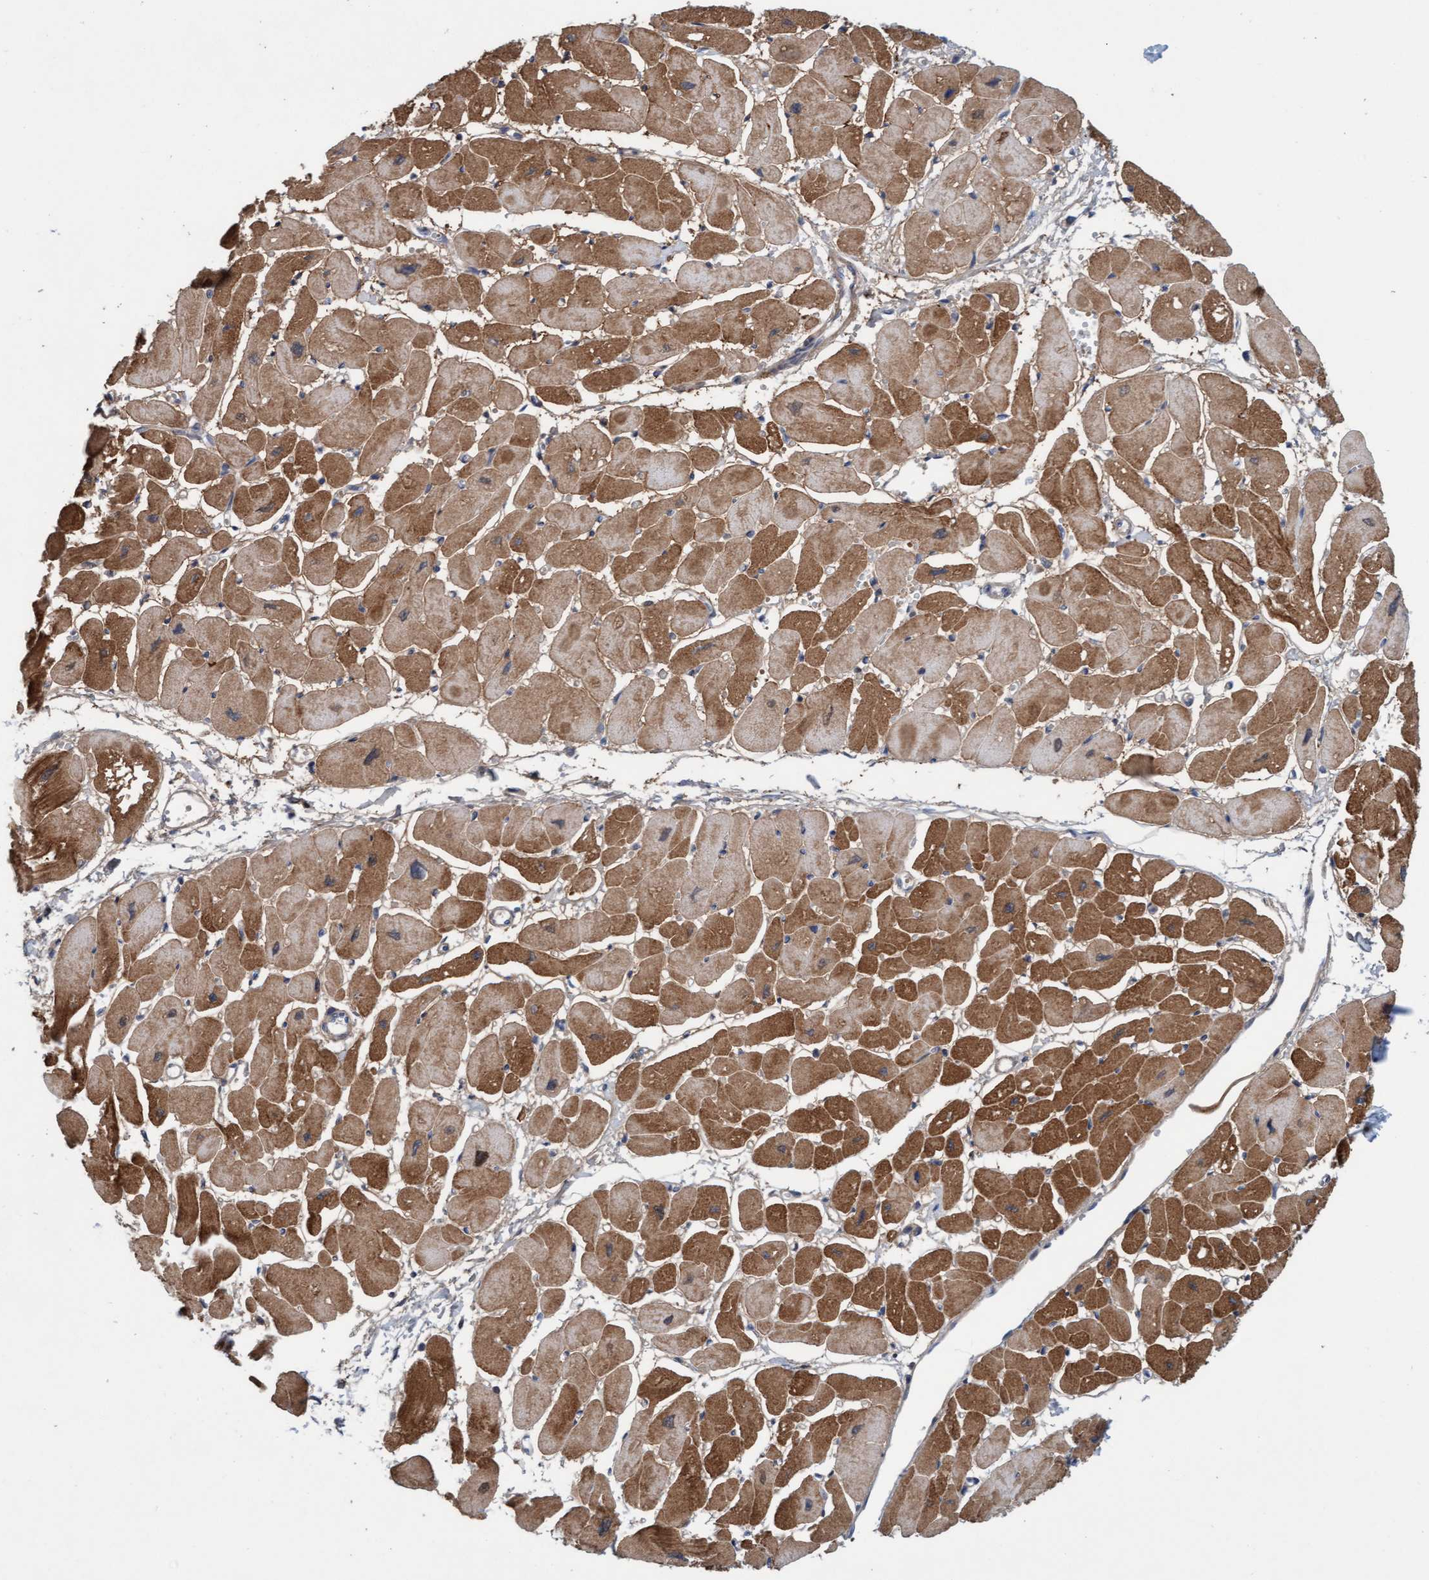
{"staining": {"intensity": "strong", "quantity": ">75%", "location": "cytoplasmic/membranous"}, "tissue": "heart muscle", "cell_type": "Cardiomyocytes", "image_type": "normal", "snomed": [{"axis": "morphology", "description": "Normal tissue, NOS"}, {"axis": "topography", "description": "Heart"}], "caption": "Brown immunohistochemical staining in benign human heart muscle shows strong cytoplasmic/membranous positivity in about >75% of cardiomyocytes.", "gene": "KLHL25", "patient": {"sex": "female", "age": 54}}